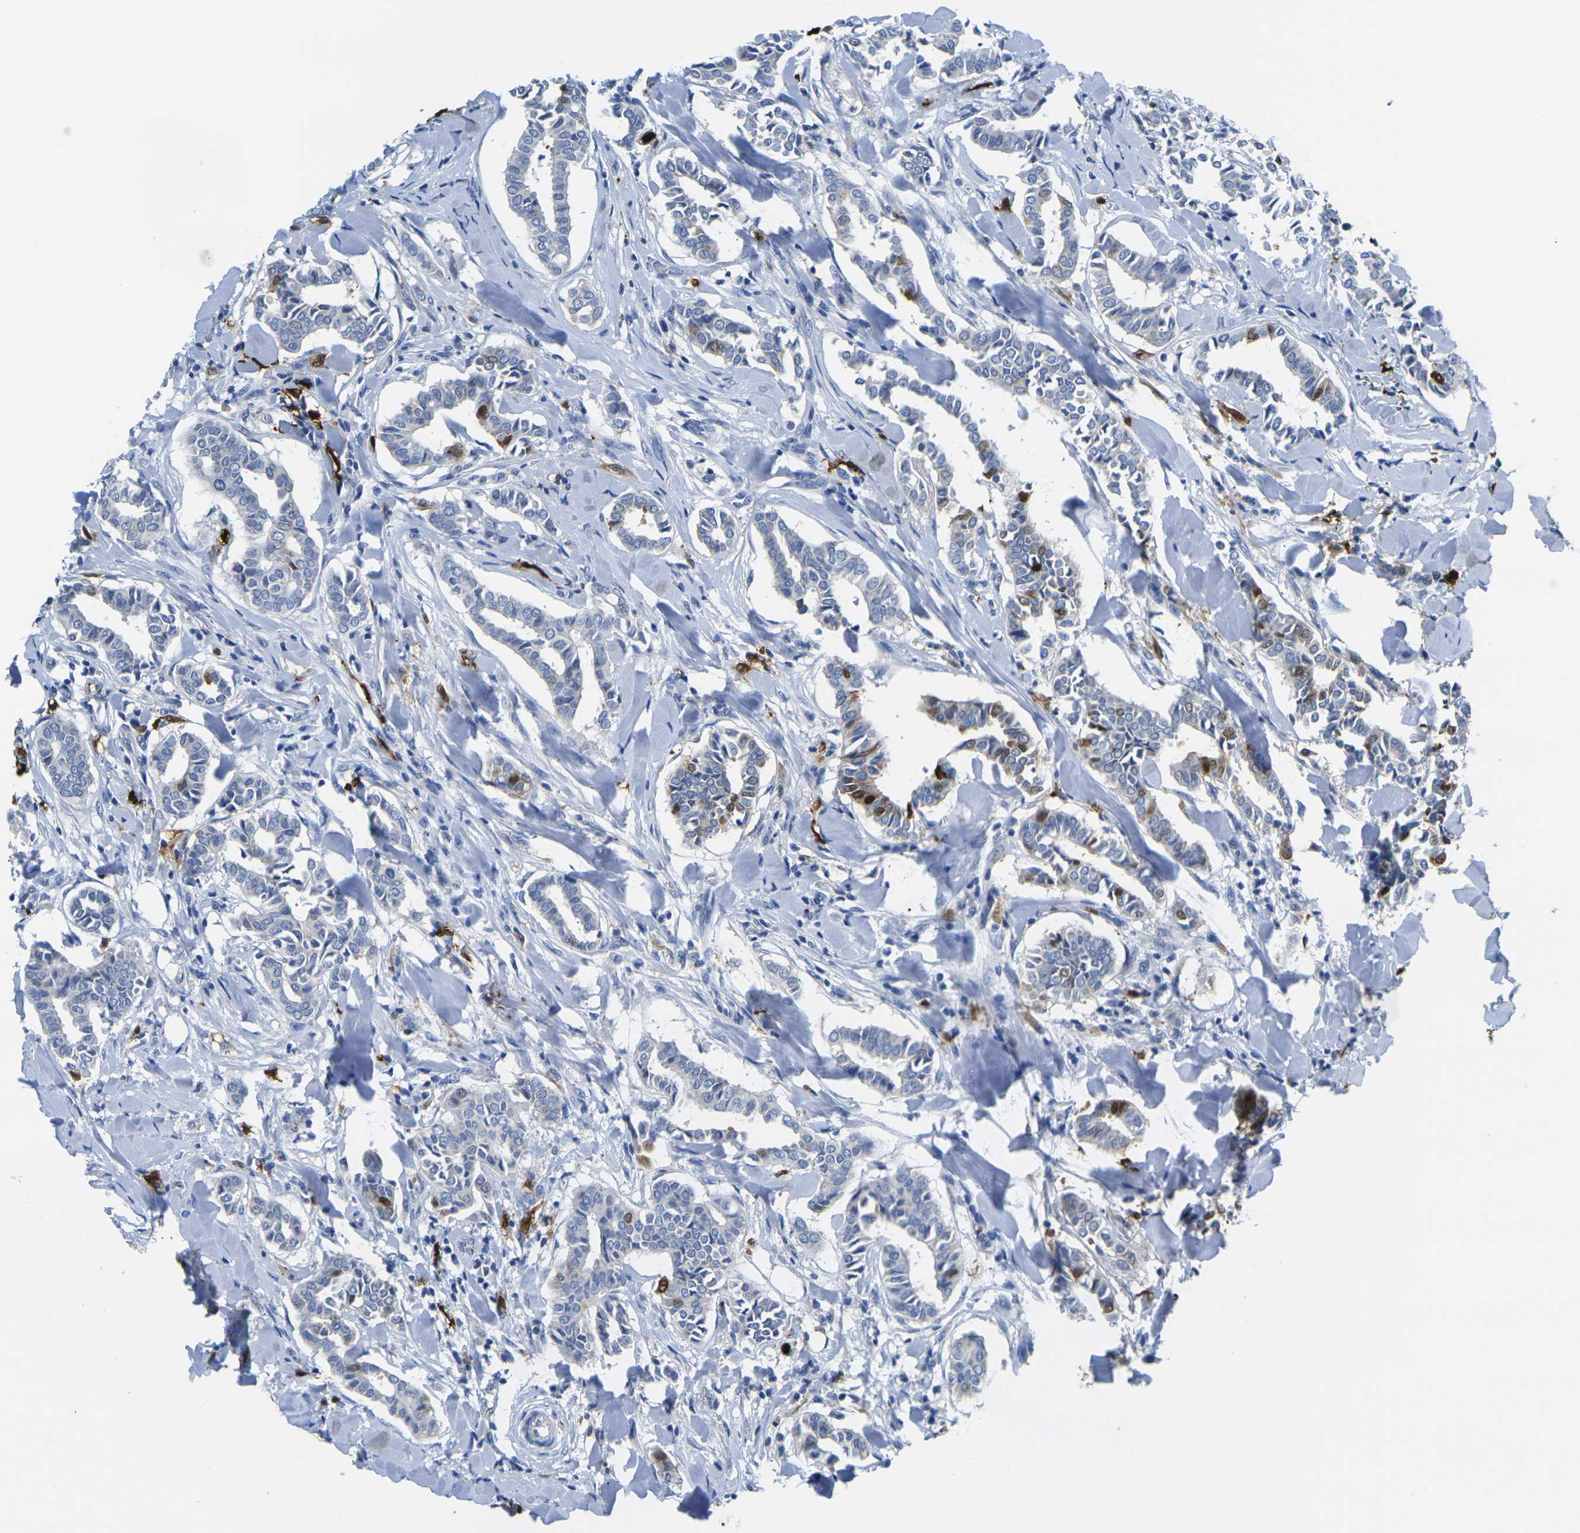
{"staining": {"intensity": "strong", "quantity": "<25%", "location": "cytoplasmic/membranous,nuclear"}, "tissue": "head and neck cancer", "cell_type": "Tumor cells", "image_type": "cancer", "snomed": [{"axis": "morphology", "description": "Adenocarcinoma, NOS"}, {"axis": "topography", "description": "Salivary gland"}, {"axis": "topography", "description": "Head-Neck"}], "caption": "An IHC micrograph of neoplastic tissue is shown. Protein staining in brown labels strong cytoplasmic/membranous and nuclear positivity in head and neck cancer within tumor cells.", "gene": "S100A9", "patient": {"sex": "female", "age": 59}}